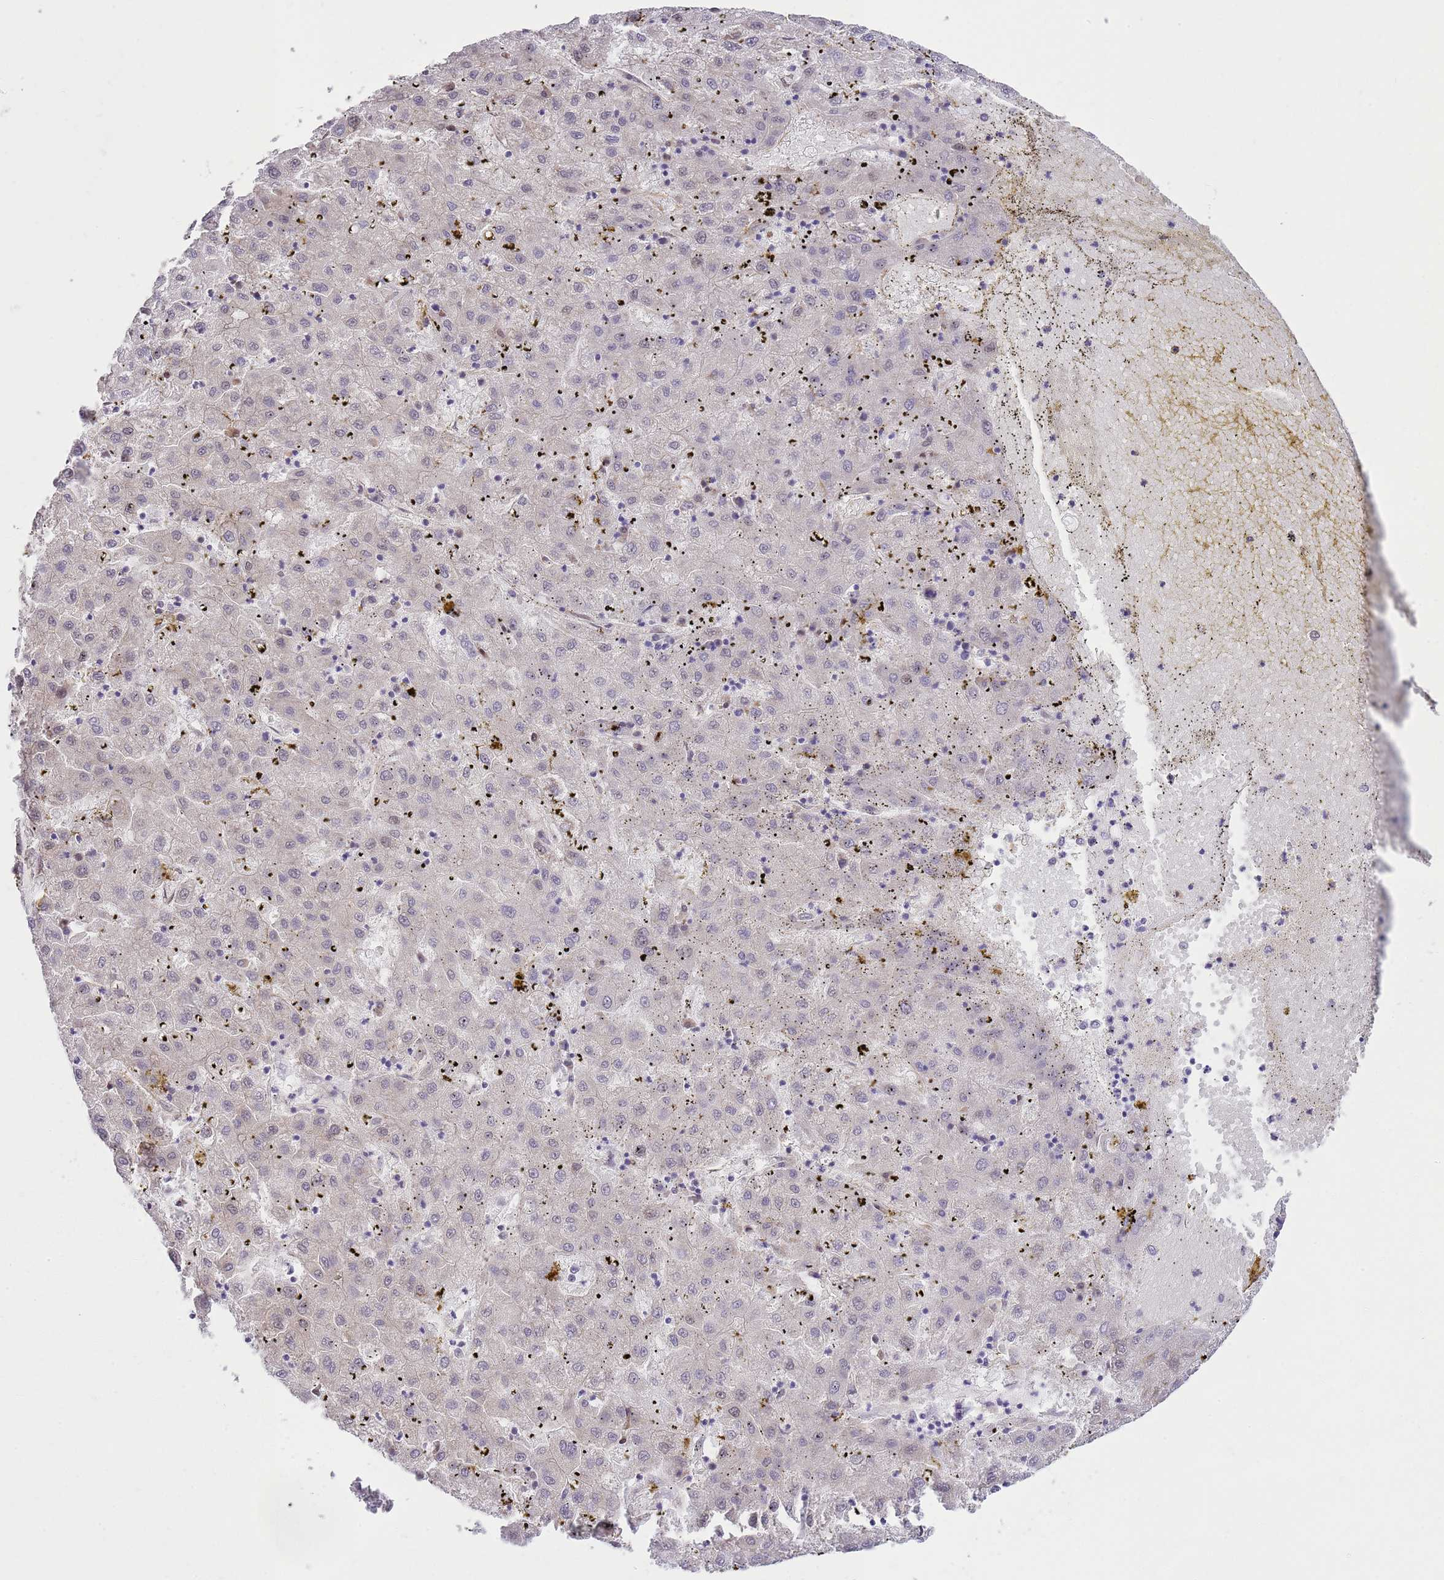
{"staining": {"intensity": "negative", "quantity": "none", "location": "none"}, "tissue": "liver cancer", "cell_type": "Tumor cells", "image_type": "cancer", "snomed": [{"axis": "morphology", "description": "Carcinoma, Hepatocellular, NOS"}, {"axis": "topography", "description": "Liver"}], "caption": "Photomicrograph shows no protein staining in tumor cells of hepatocellular carcinoma (liver) tissue.", "gene": "YWHAE", "patient": {"sex": "male", "age": 72}}